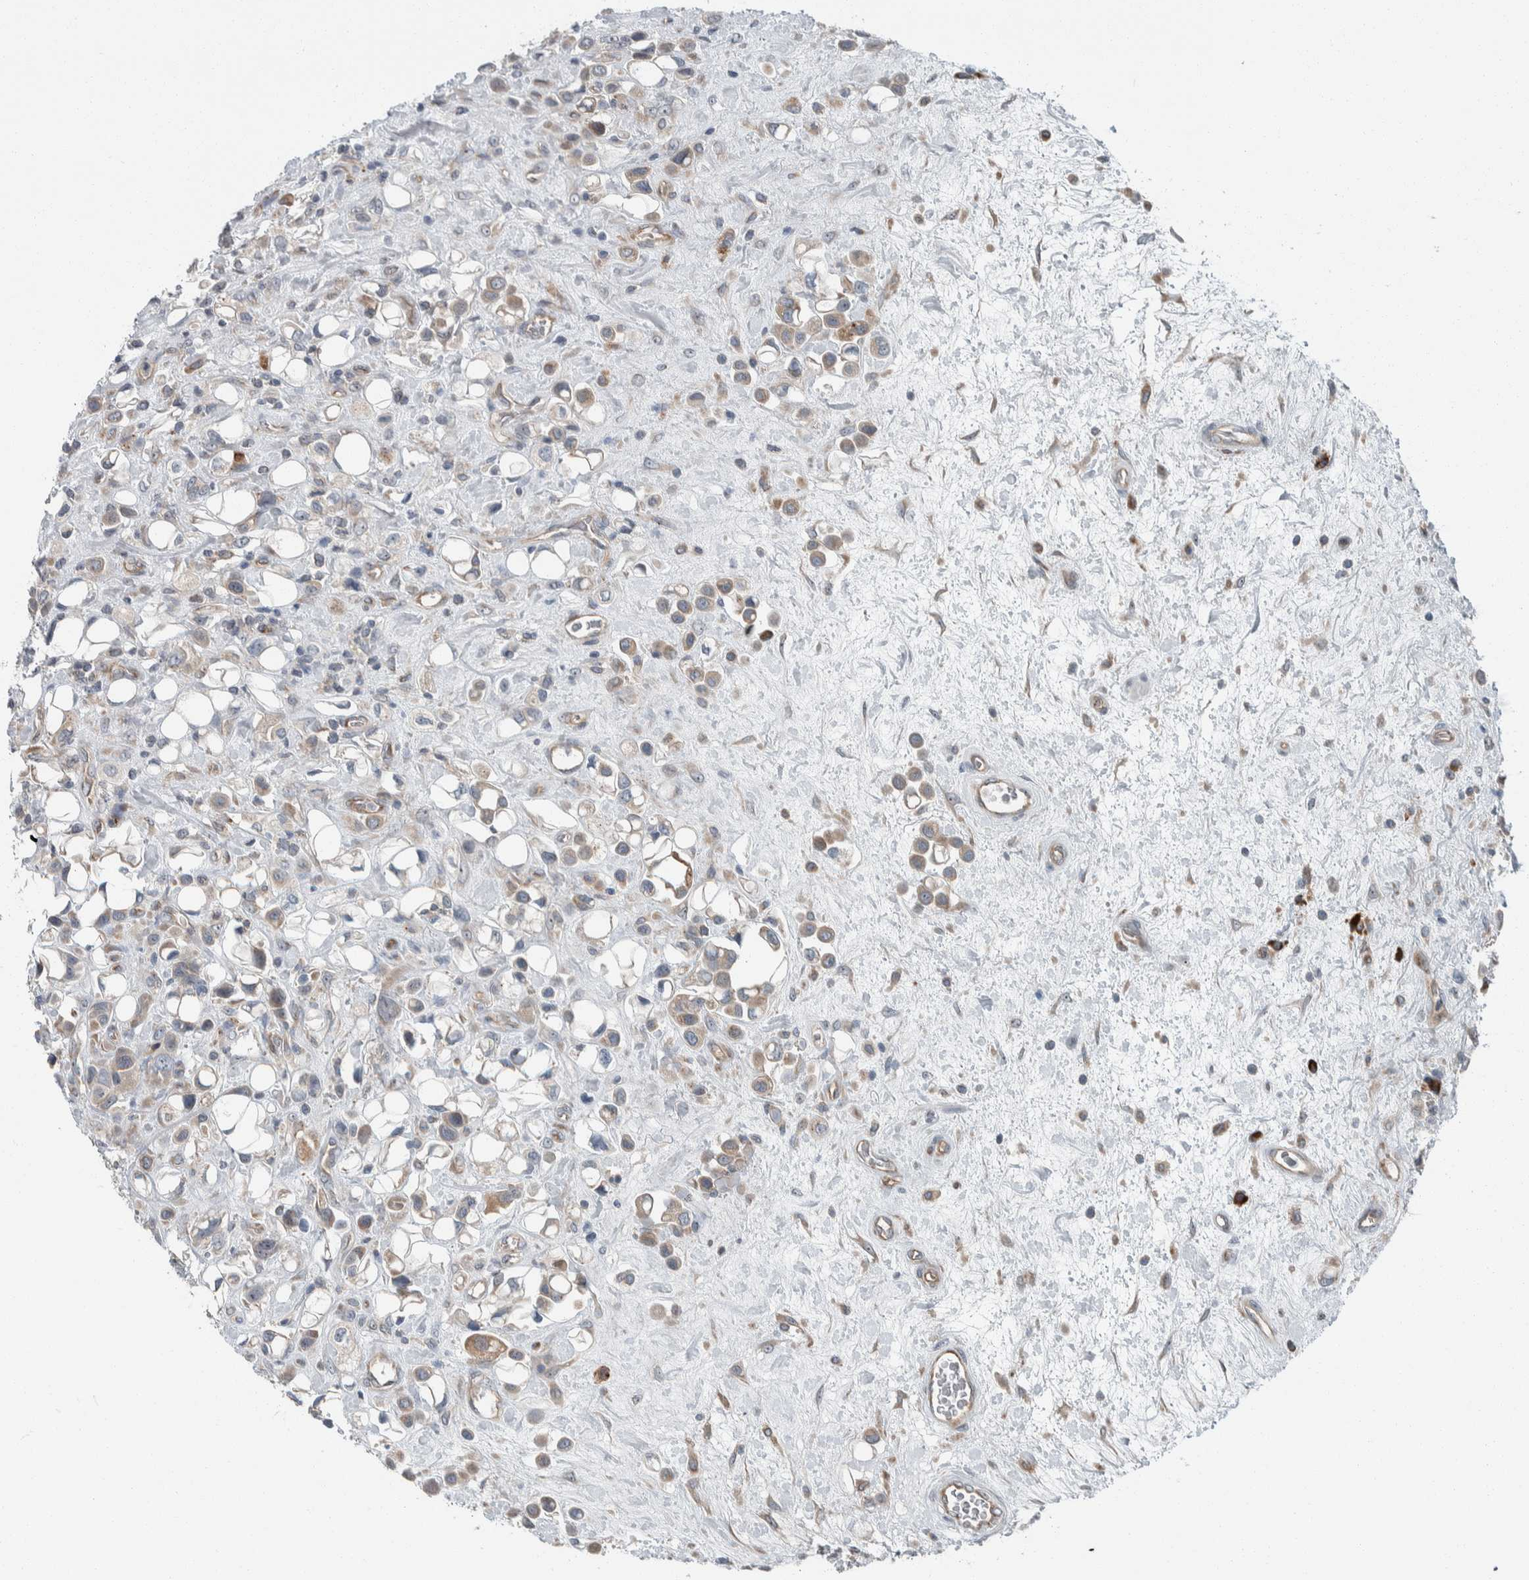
{"staining": {"intensity": "weak", "quantity": ">75%", "location": "cytoplasmic/membranous"}, "tissue": "urothelial cancer", "cell_type": "Tumor cells", "image_type": "cancer", "snomed": [{"axis": "morphology", "description": "Urothelial carcinoma, High grade"}, {"axis": "topography", "description": "Urinary bladder"}], "caption": "Weak cytoplasmic/membranous staining is seen in approximately >75% of tumor cells in urothelial cancer.", "gene": "USP25", "patient": {"sex": "male", "age": 50}}